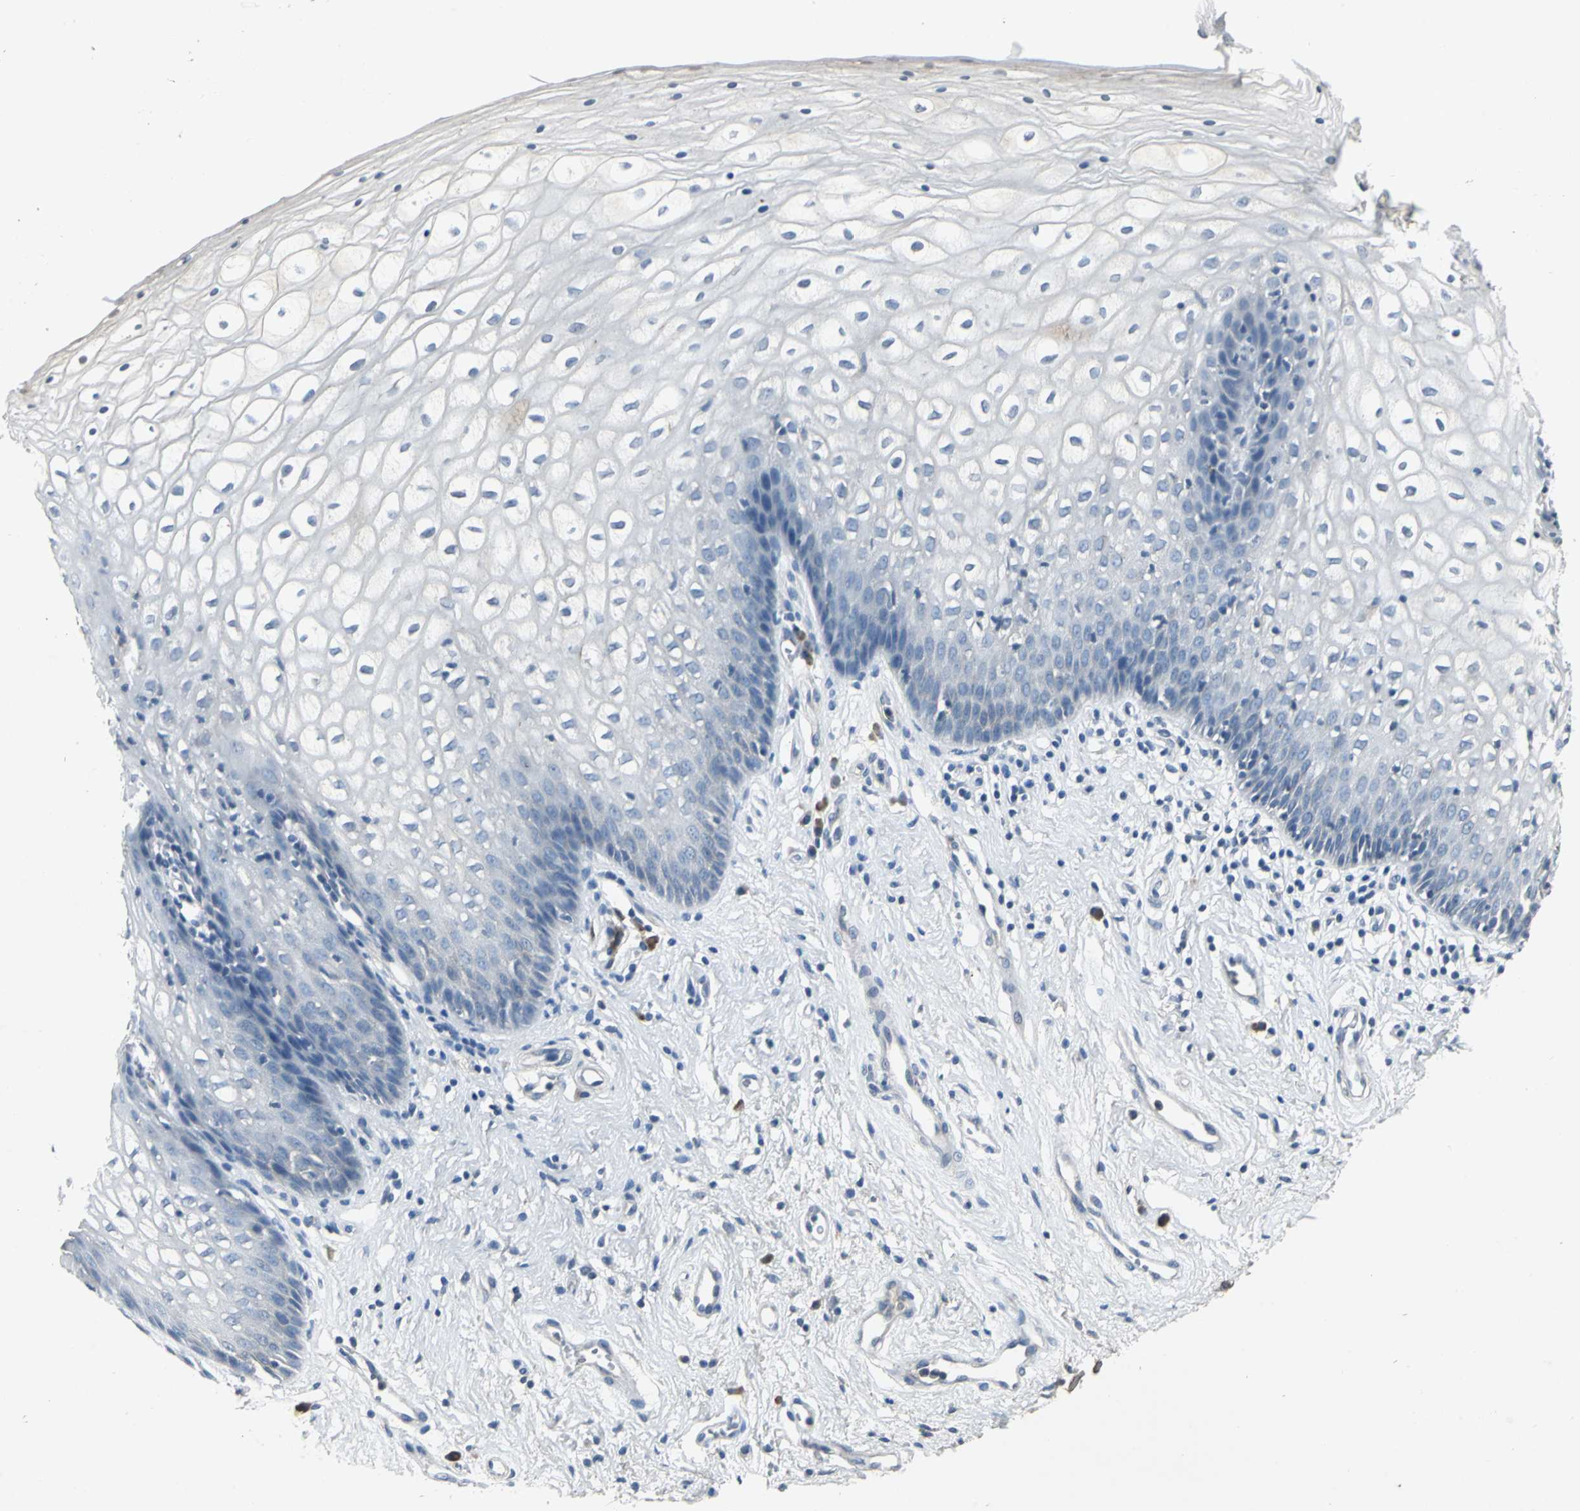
{"staining": {"intensity": "negative", "quantity": "none", "location": "none"}, "tissue": "vagina", "cell_type": "Squamous epithelial cells", "image_type": "normal", "snomed": [{"axis": "morphology", "description": "Normal tissue, NOS"}, {"axis": "topography", "description": "Vagina"}], "caption": "This is a micrograph of immunohistochemistry (IHC) staining of normal vagina, which shows no expression in squamous epithelial cells.", "gene": "SLC2A13", "patient": {"sex": "female", "age": 34}}